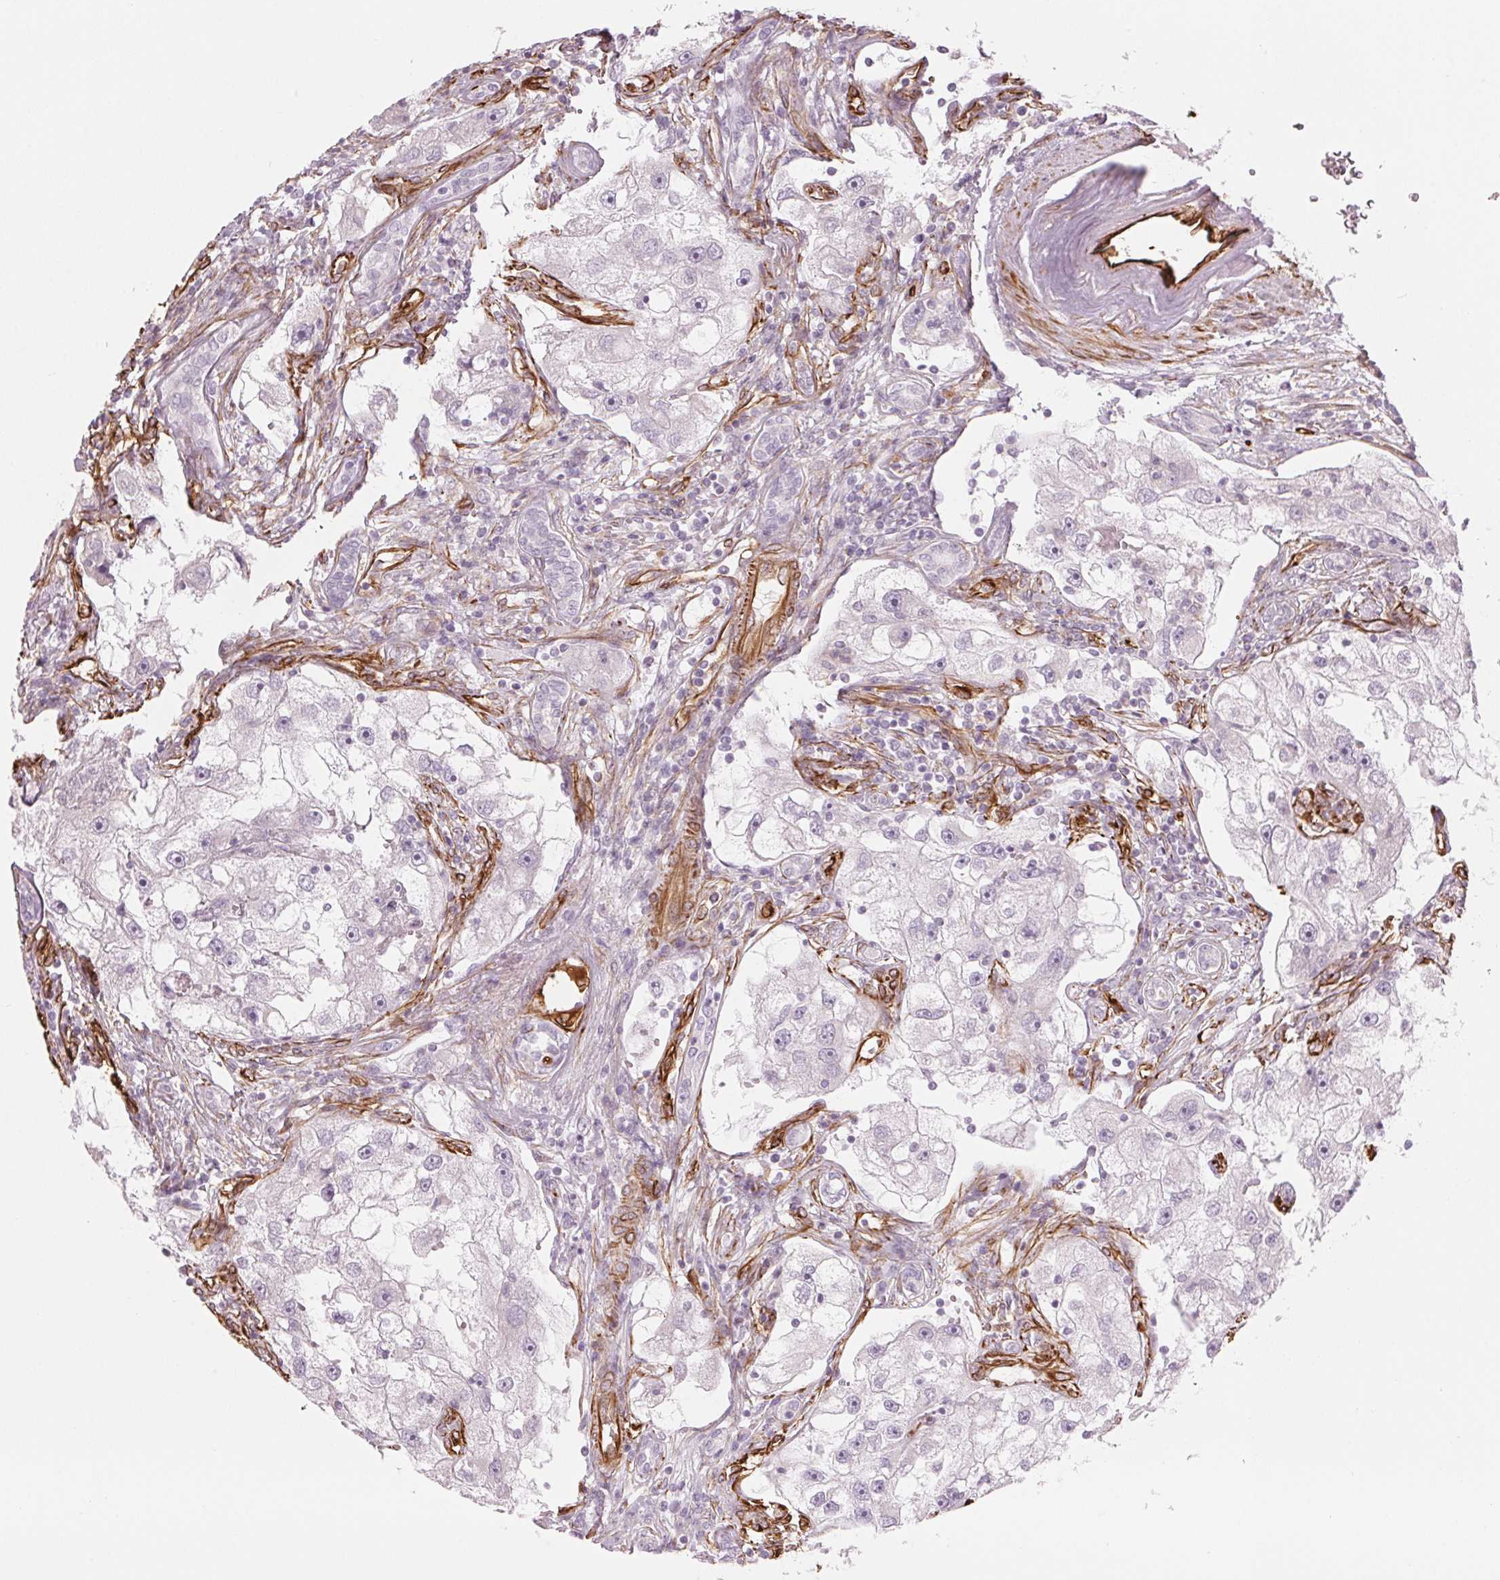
{"staining": {"intensity": "negative", "quantity": "none", "location": "none"}, "tissue": "renal cancer", "cell_type": "Tumor cells", "image_type": "cancer", "snomed": [{"axis": "morphology", "description": "Adenocarcinoma, NOS"}, {"axis": "topography", "description": "Kidney"}], "caption": "Immunohistochemistry photomicrograph of neoplastic tissue: renal cancer (adenocarcinoma) stained with DAB demonstrates no significant protein expression in tumor cells.", "gene": "CLPS", "patient": {"sex": "male", "age": 63}}